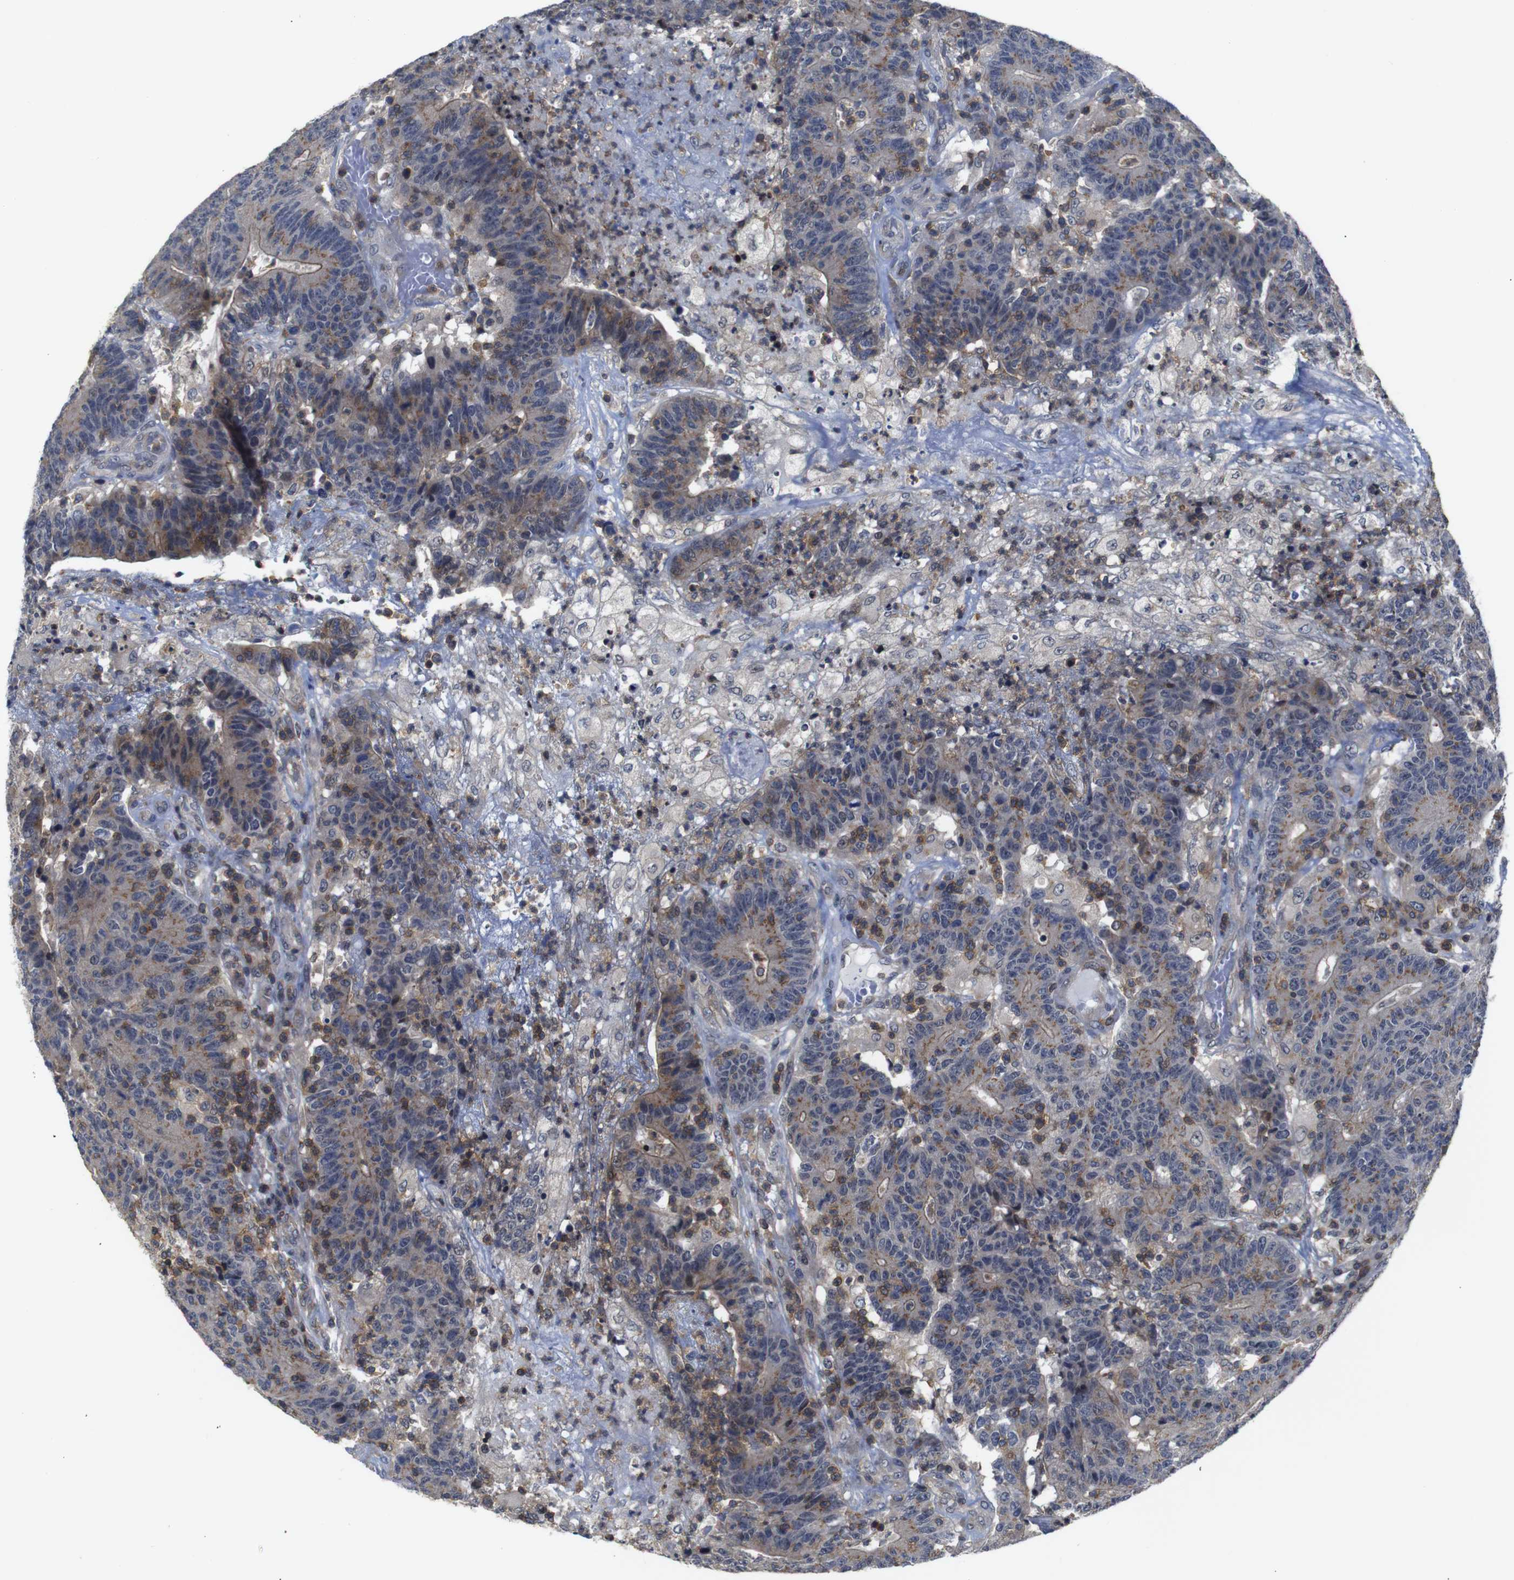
{"staining": {"intensity": "moderate", "quantity": ">75%", "location": "cytoplasmic/membranous"}, "tissue": "colorectal cancer", "cell_type": "Tumor cells", "image_type": "cancer", "snomed": [{"axis": "morphology", "description": "Normal tissue, NOS"}, {"axis": "morphology", "description": "Adenocarcinoma, NOS"}, {"axis": "topography", "description": "Colon"}], "caption": "A micrograph of colorectal cancer stained for a protein shows moderate cytoplasmic/membranous brown staining in tumor cells.", "gene": "BRWD3", "patient": {"sex": "female", "age": 75}}